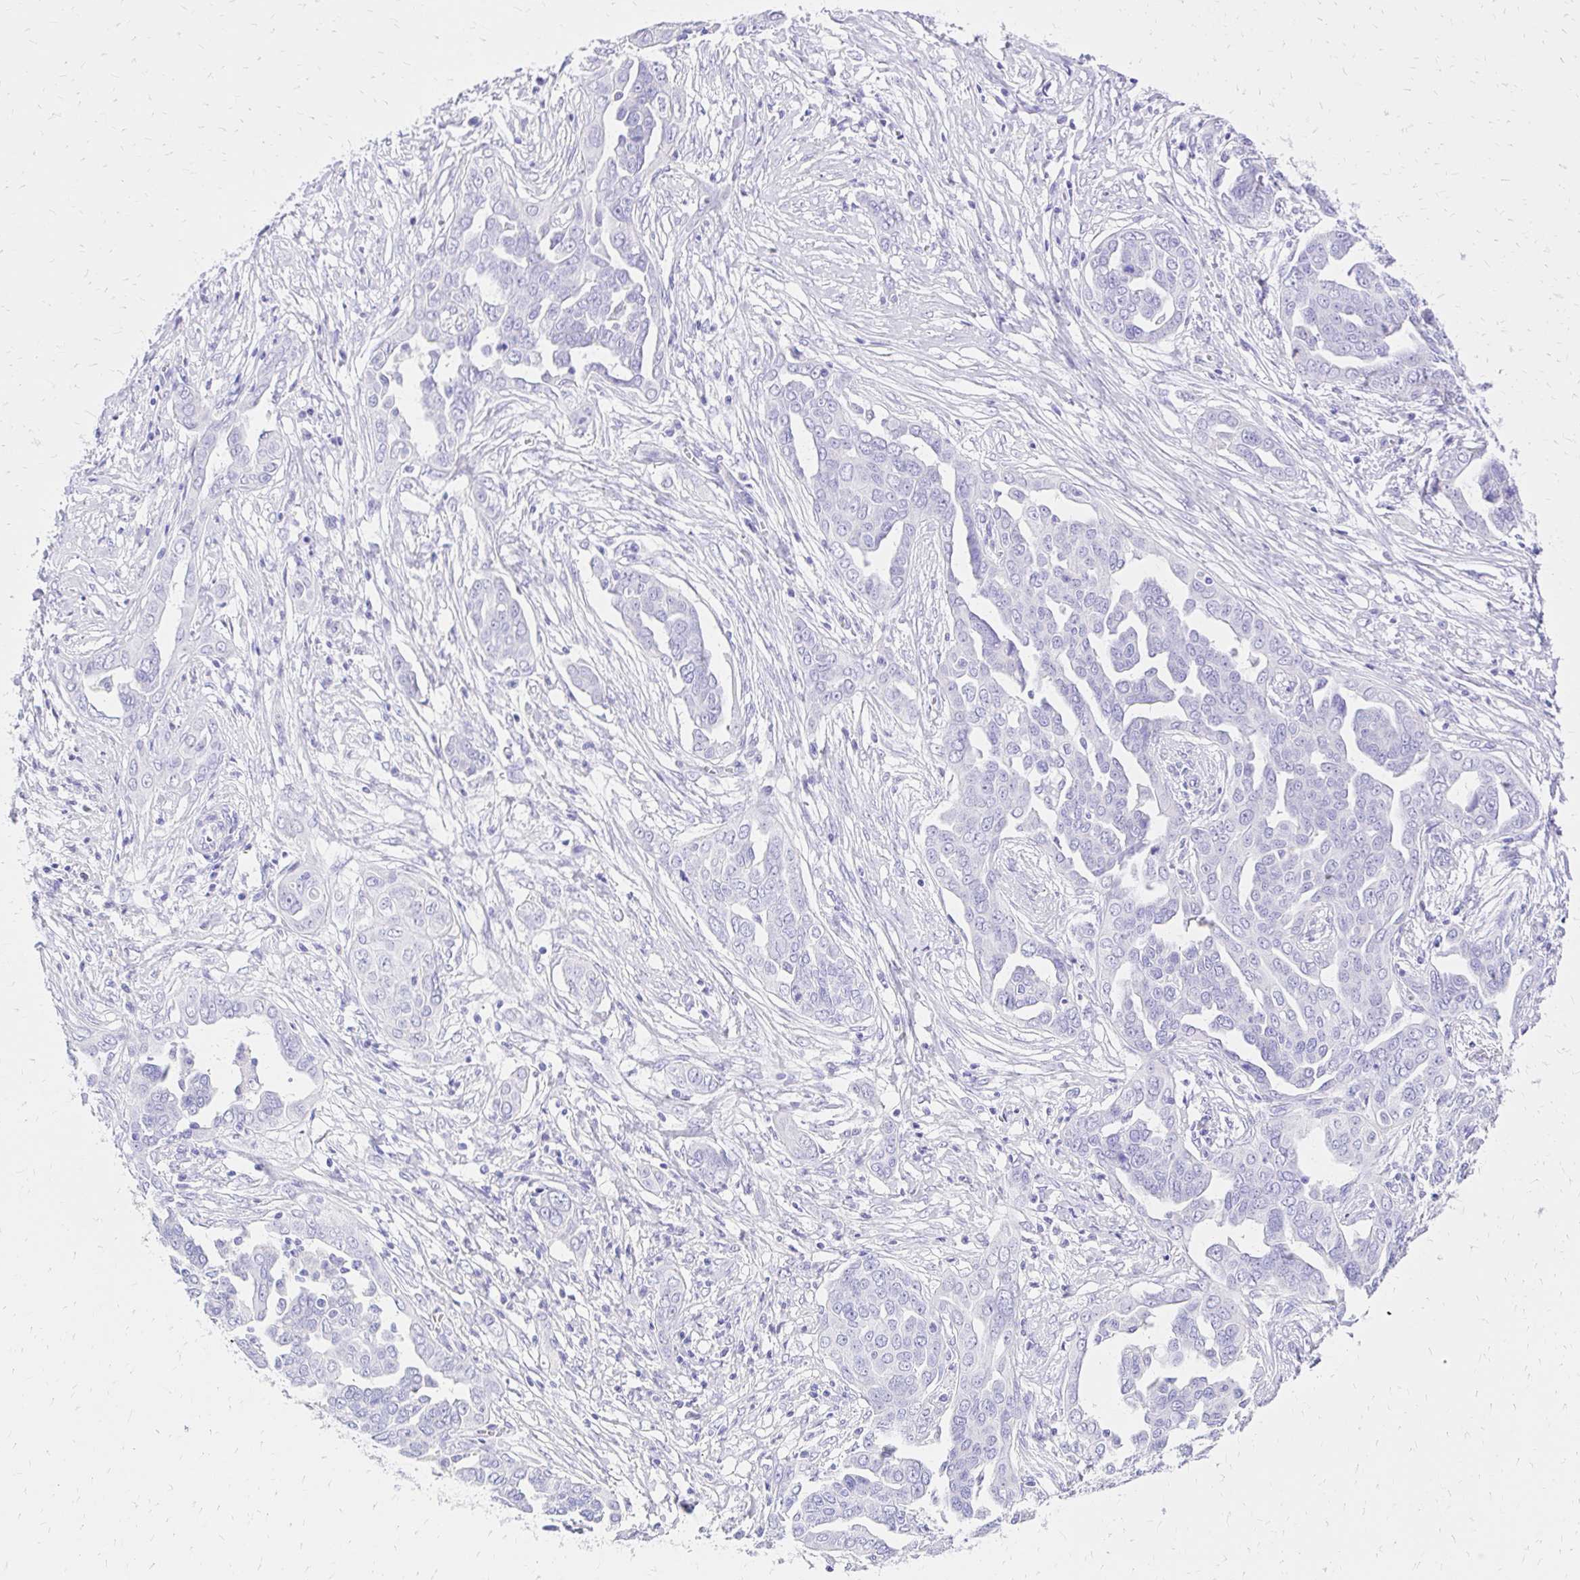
{"staining": {"intensity": "negative", "quantity": "none", "location": "none"}, "tissue": "ovarian cancer", "cell_type": "Tumor cells", "image_type": "cancer", "snomed": [{"axis": "morphology", "description": "Cystadenocarcinoma, serous, NOS"}, {"axis": "topography", "description": "Ovary"}], "caption": "Immunohistochemistry (IHC) micrograph of human ovarian cancer (serous cystadenocarcinoma) stained for a protein (brown), which shows no staining in tumor cells.", "gene": "S100G", "patient": {"sex": "female", "age": 59}}